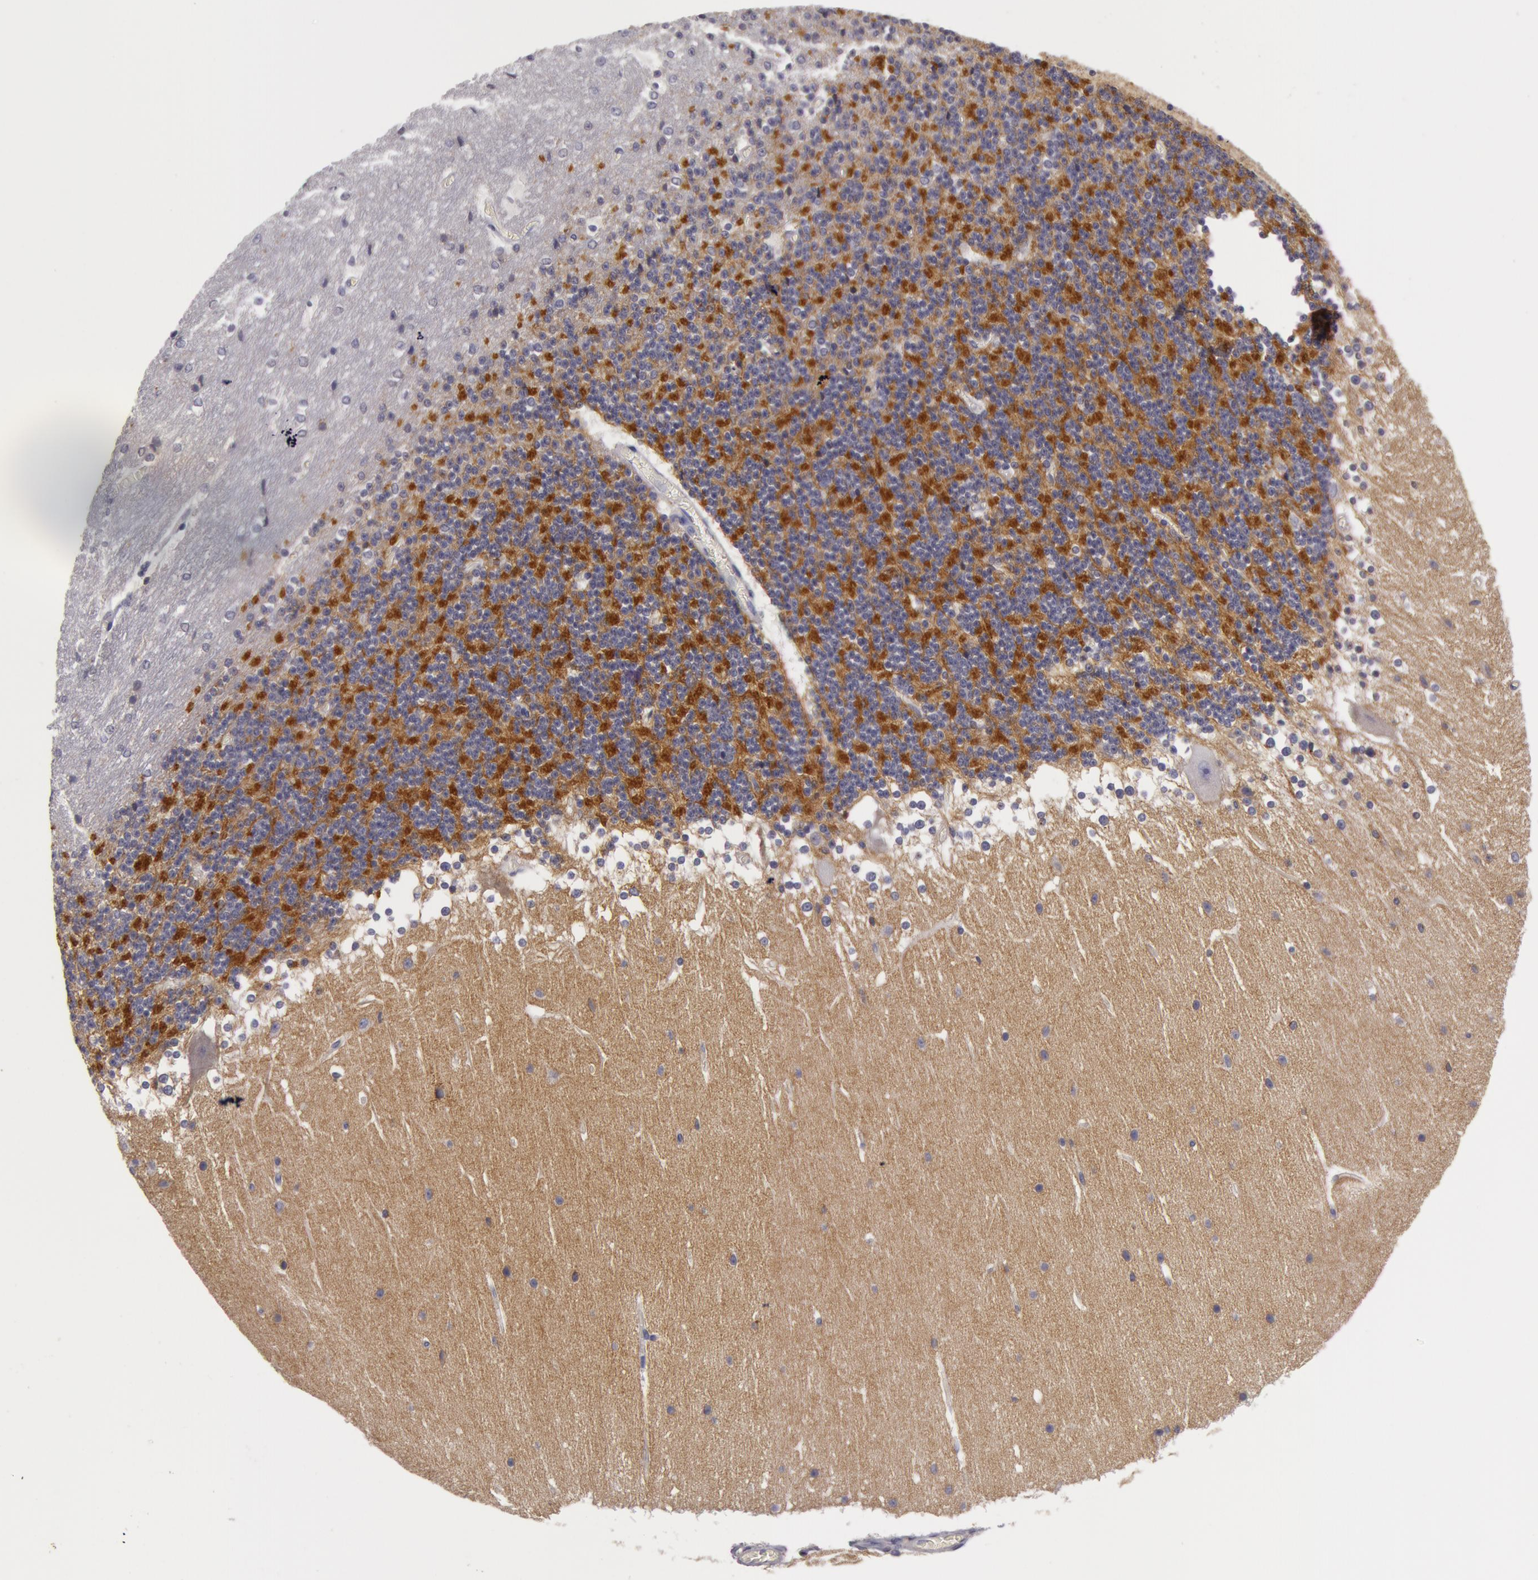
{"staining": {"intensity": "negative", "quantity": "none", "location": "none"}, "tissue": "cerebellum", "cell_type": "Cells in granular layer", "image_type": "normal", "snomed": [{"axis": "morphology", "description": "Normal tissue, NOS"}, {"axis": "topography", "description": "Cerebellum"}], "caption": "Immunohistochemical staining of unremarkable human cerebellum exhibits no significant staining in cells in granular layer. The staining was performed using DAB (3,3'-diaminobenzidine) to visualize the protein expression in brown, while the nuclei were stained in blue with hematoxylin (Magnification: 20x).", "gene": "NLGN4X", "patient": {"sex": "female", "age": 19}}